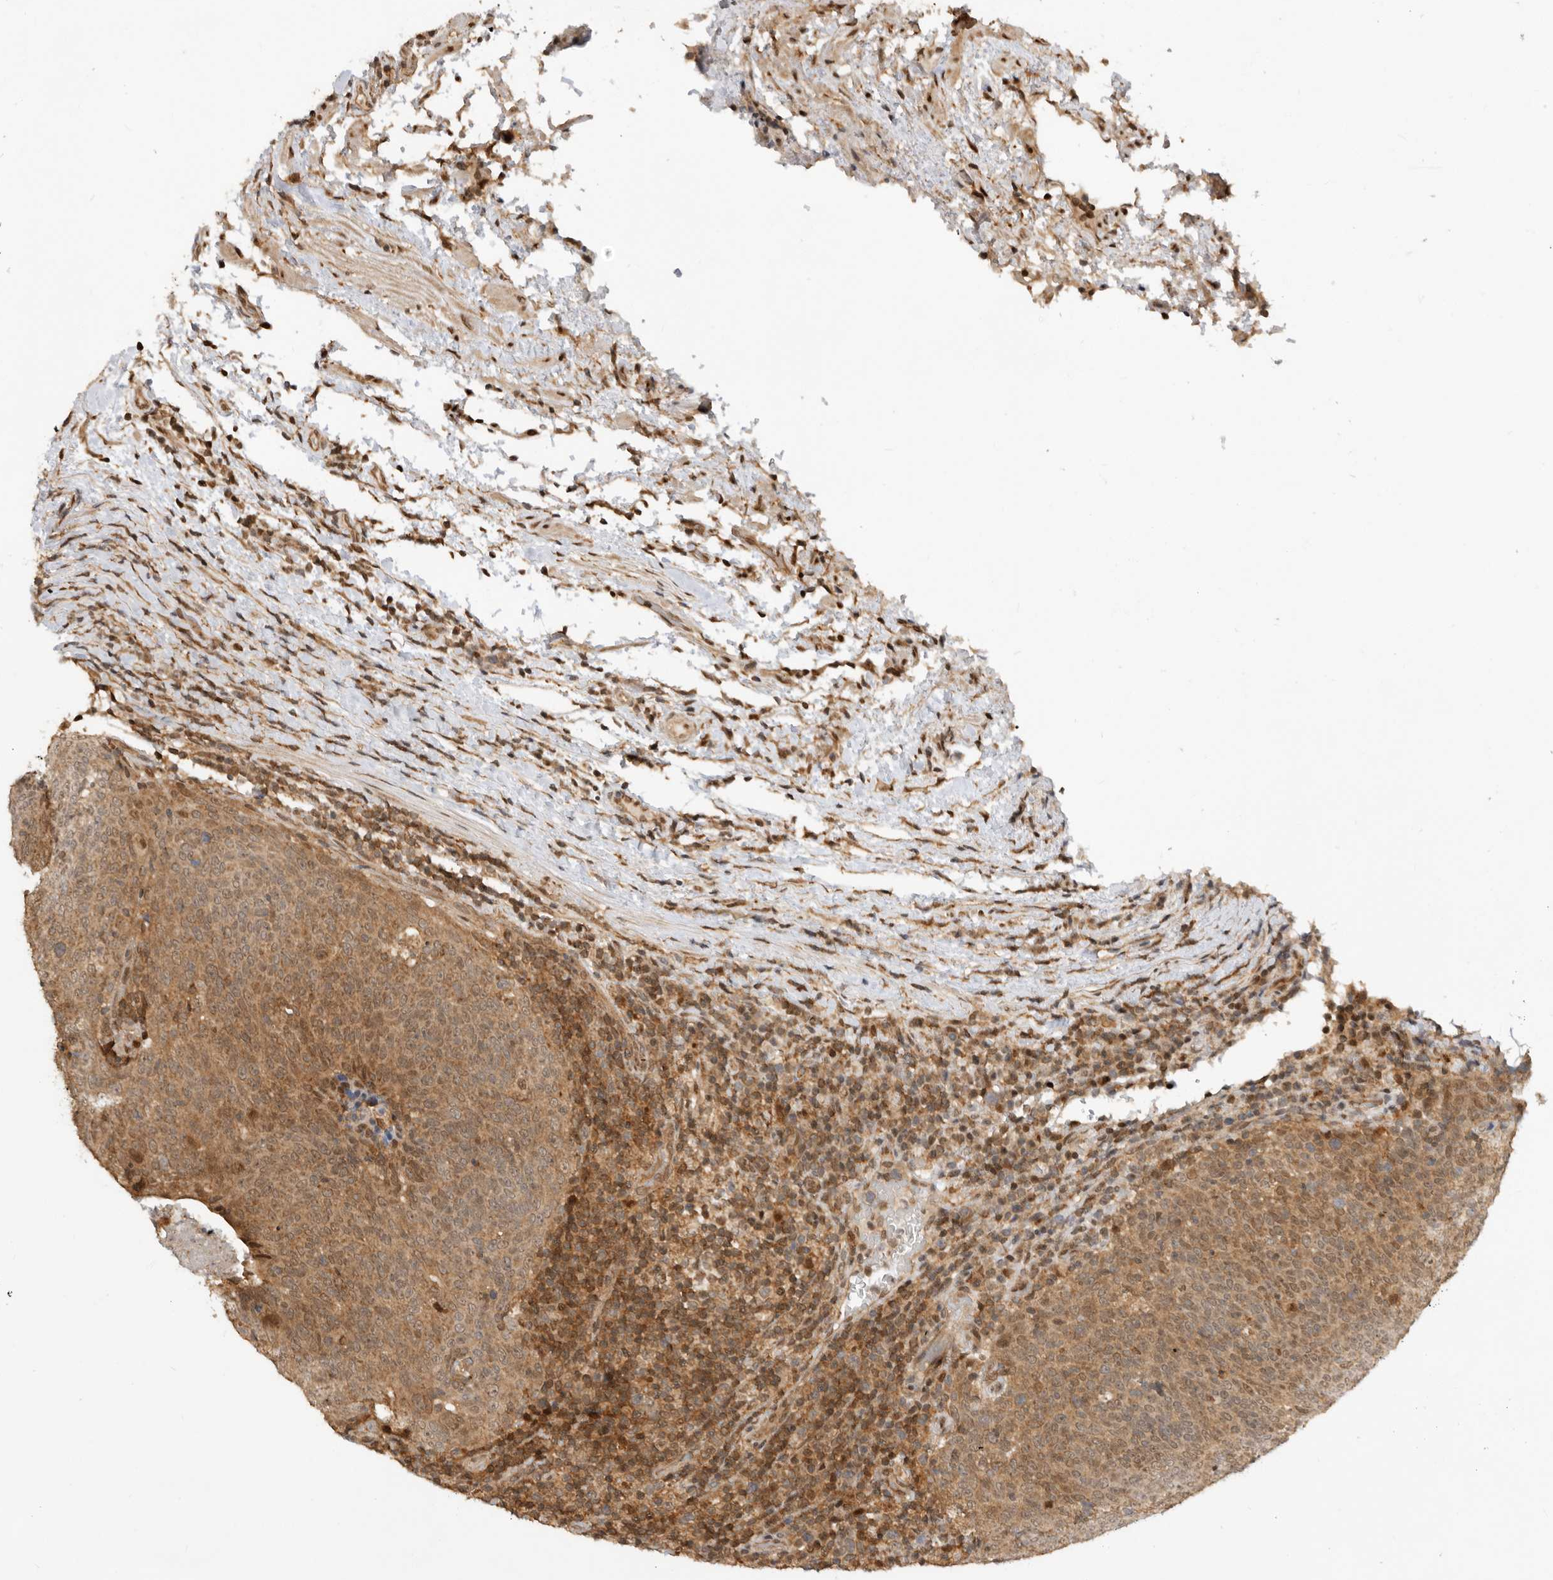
{"staining": {"intensity": "moderate", "quantity": ">75%", "location": "cytoplasmic/membranous,nuclear"}, "tissue": "head and neck cancer", "cell_type": "Tumor cells", "image_type": "cancer", "snomed": [{"axis": "morphology", "description": "Squamous cell carcinoma, NOS"}, {"axis": "morphology", "description": "Squamous cell carcinoma, metastatic, NOS"}, {"axis": "topography", "description": "Lymph node"}, {"axis": "topography", "description": "Head-Neck"}], "caption": "The histopathology image displays staining of head and neck cancer, revealing moderate cytoplasmic/membranous and nuclear protein staining (brown color) within tumor cells.", "gene": "ADPRS", "patient": {"sex": "male", "age": 62}}